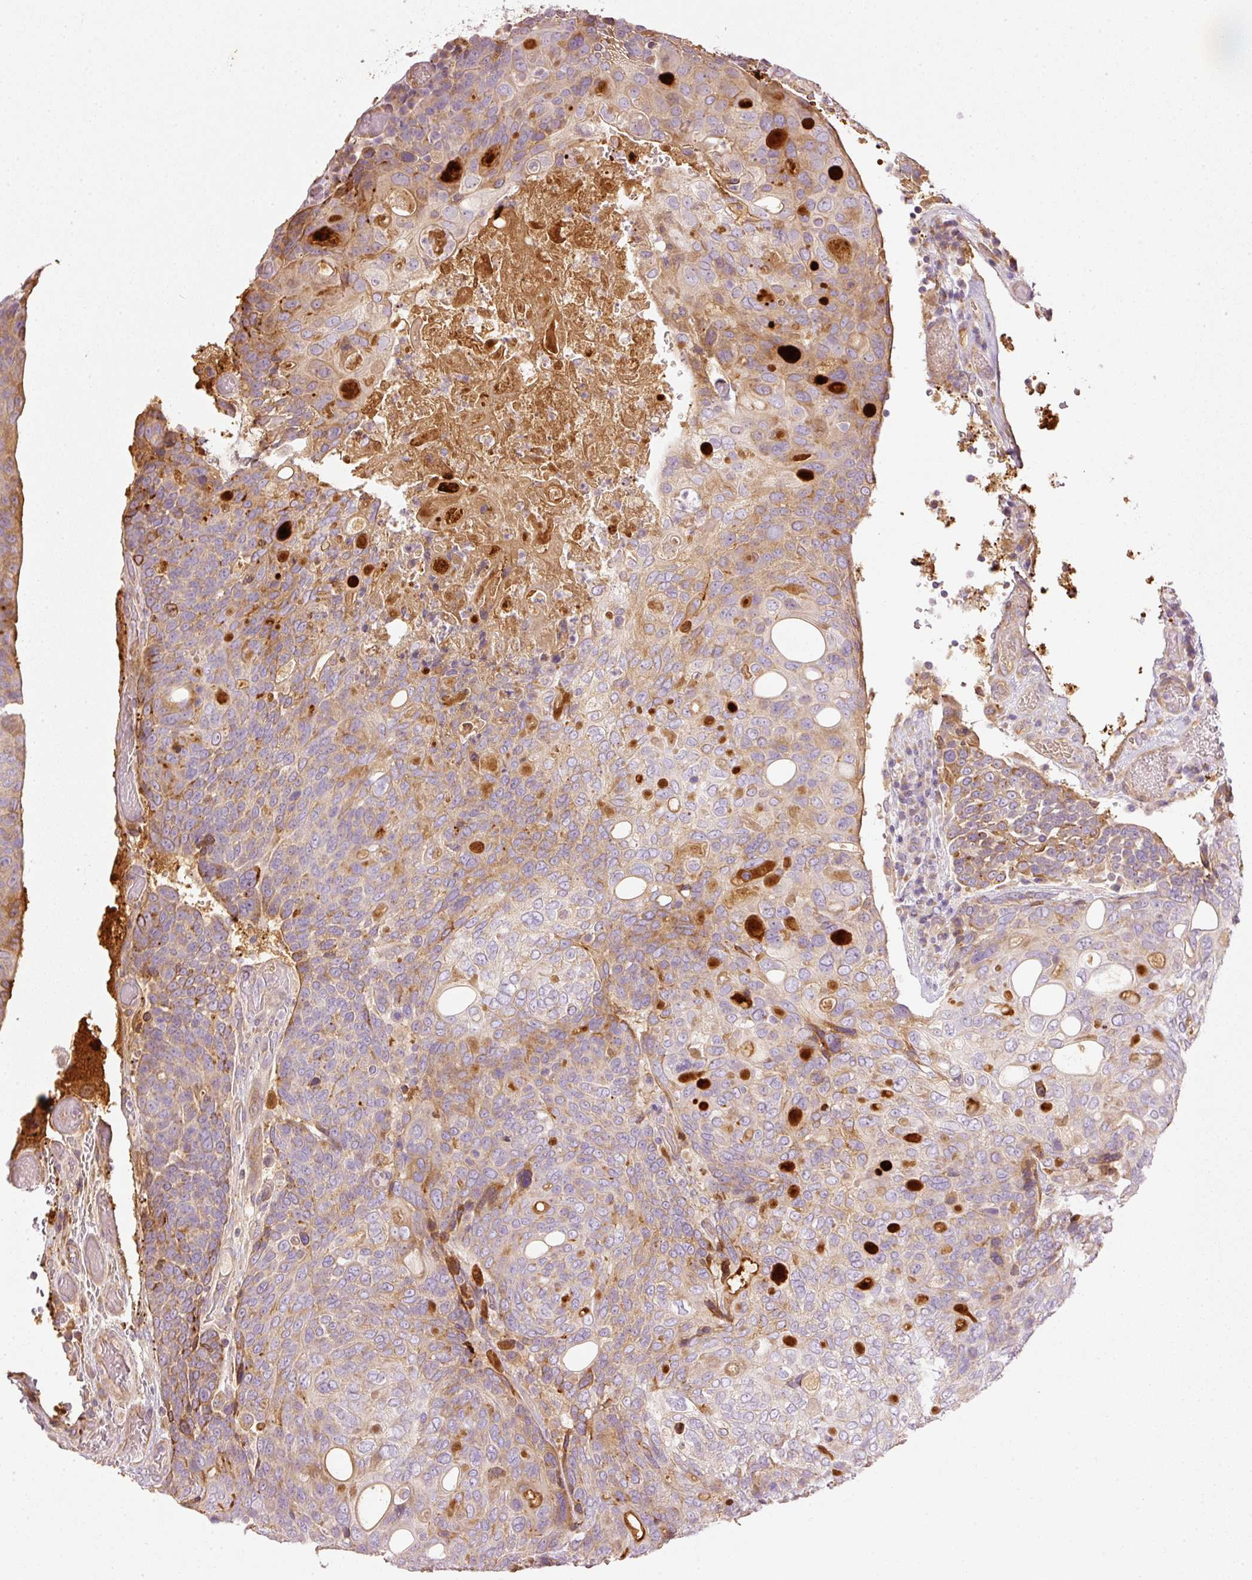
{"staining": {"intensity": "moderate", "quantity": "25%-75%", "location": "cytoplasmic/membranous"}, "tissue": "urothelial cancer", "cell_type": "Tumor cells", "image_type": "cancer", "snomed": [{"axis": "morphology", "description": "Urothelial carcinoma, High grade"}, {"axis": "topography", "description": "Urinary bladder"}], "caption": "An immunohistochemistry (IHC) image of neoplastic tissue is shown. Protein staining in brown labels moderate cytoplasmic/membranous positivity in urothelial cancer within tumor cells.", "gene": "SERPING1", "patient": {"sex": "female", "age": 70}}